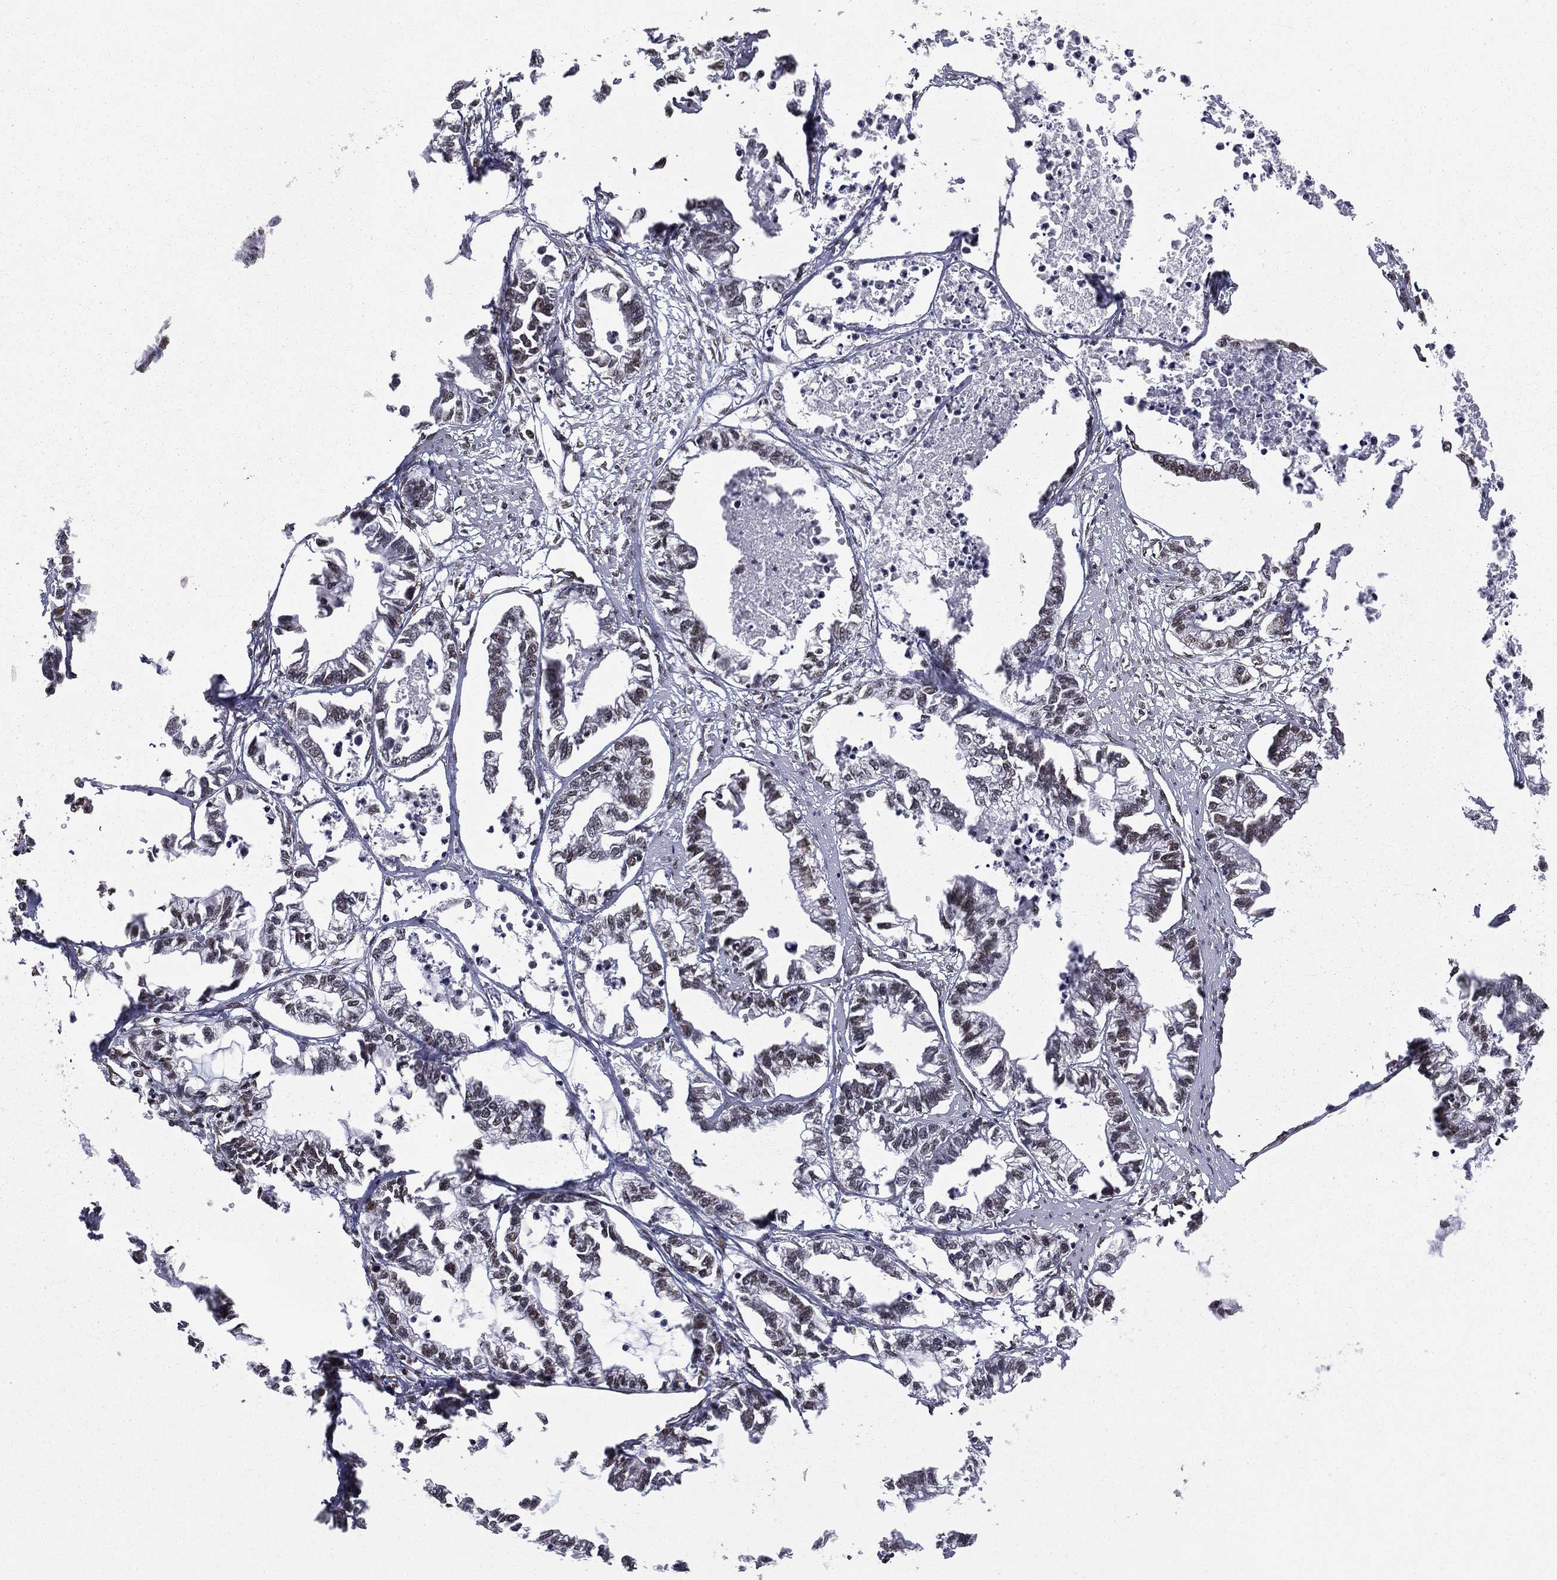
{"staining": {"intensity": "strong", "quantity": "25%-75%", "location": "nuclear"}, "tissue": "stomach cancer", "cell_type": "Tumor cells", "image_type": "cancer", "snomed": [{"axis": "morphology", "description": "Adenocarcinoma, NOS"}, {"axis": "topography", "description": "Stomach"}], "caption": "Immunohistochemistry photomicrograph of neoplastic tissue: stomach cancer (adenocarcinoma) stained using immunohistochemistry reveals high levels of strong protein expression localized specifically in the nuclear of tumor cells, appearing as a nuclear brown color.", "gene": "C5orf24", "patient": {"sex": "male", "age": 83}}